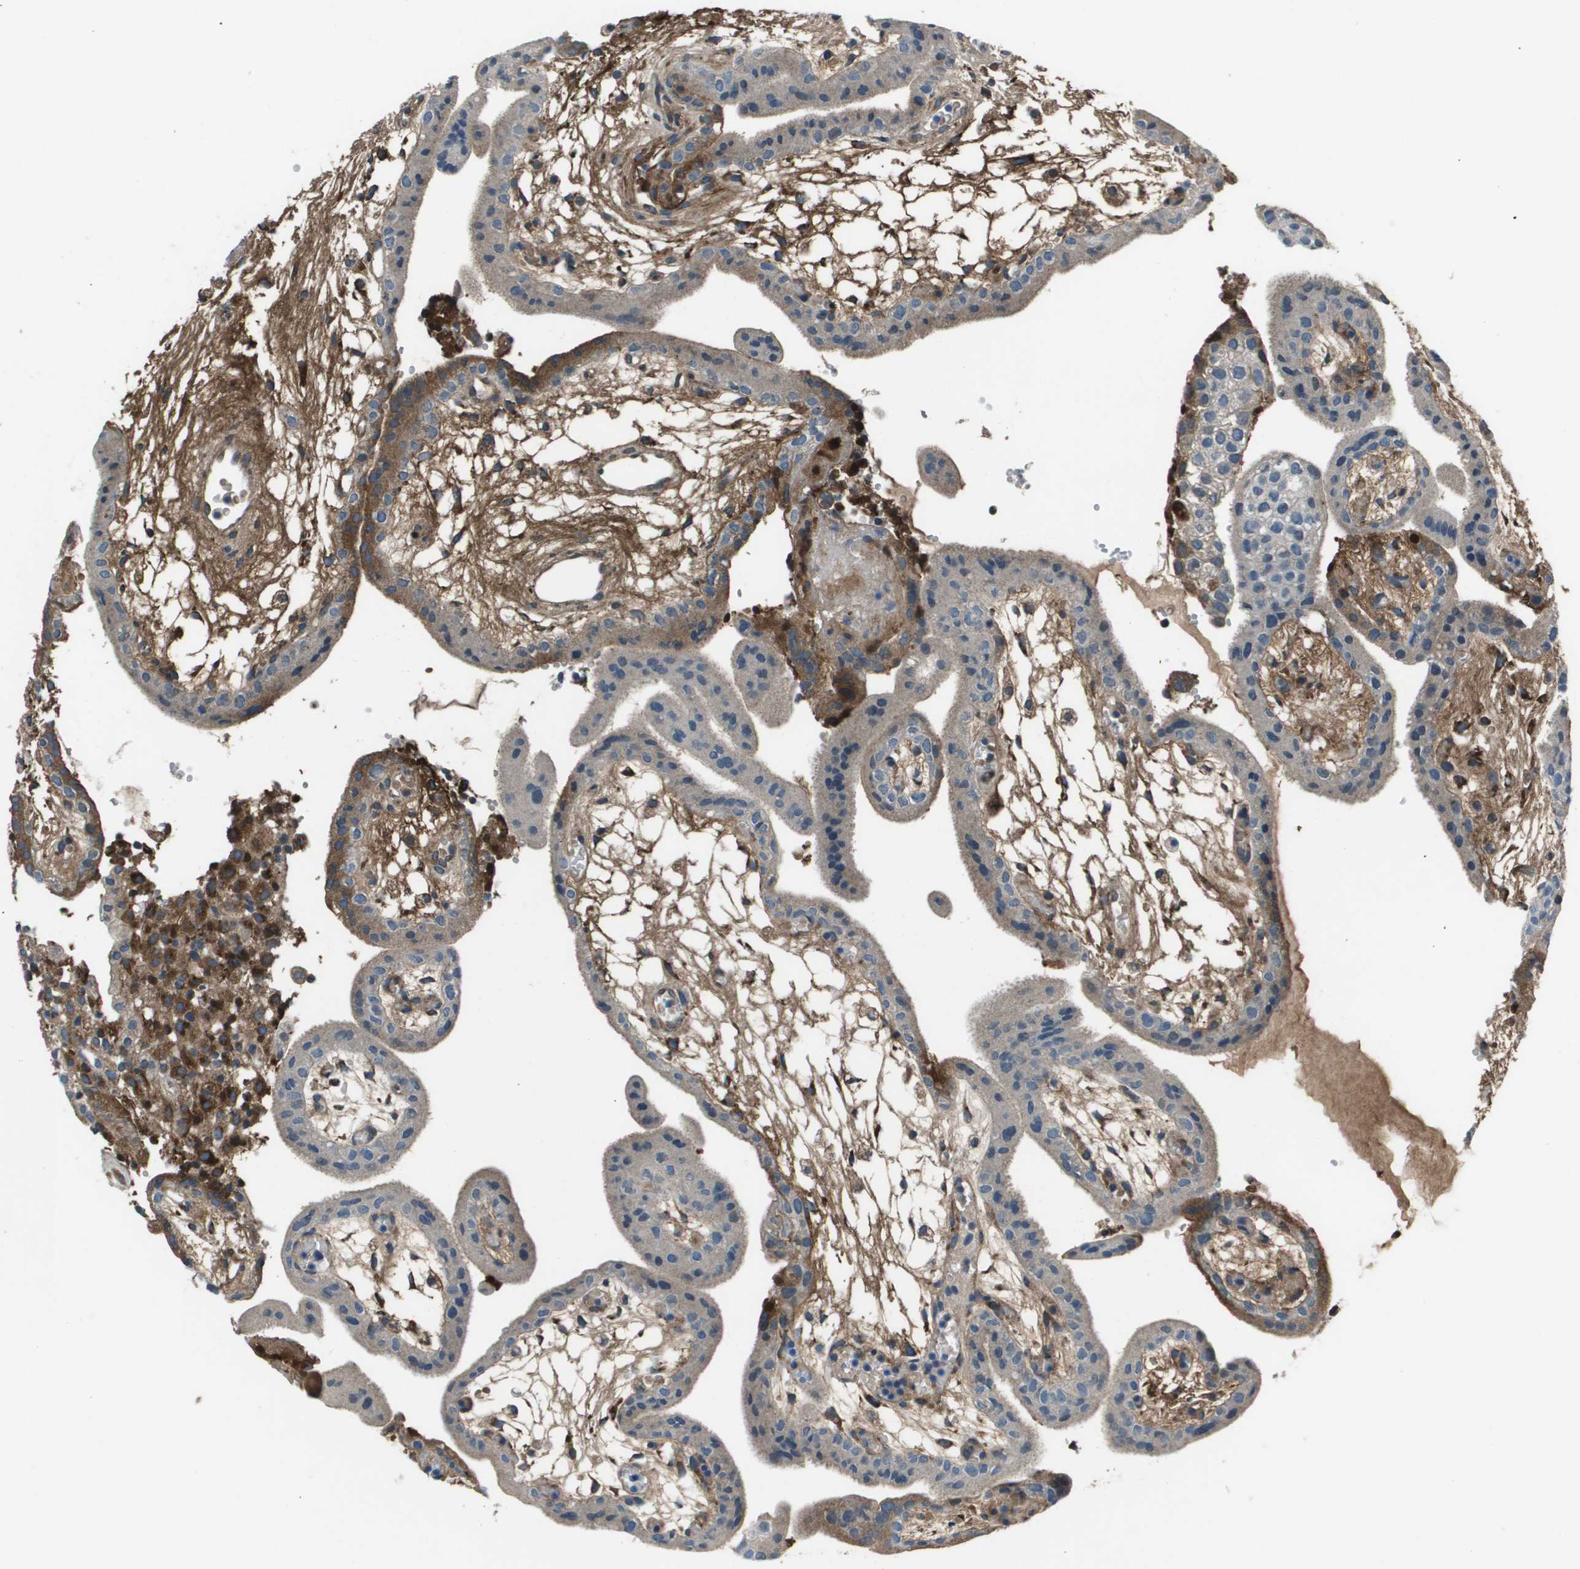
{"staining": {"intensity": "weak", "quantity": "25%-75%", "location": "cytoplasmic/membranous"}, "tissue": "placenta", "cell_type": "Trophoblastic cells", "image_type": "normal", "snomed": [{"axis": "morphology", "description": "Normal tissue, NOS"}, {"axis": "topography", "description": "Placenta"}], "caption": "The histopathology image displays a brown stain indicating the presence of a protein in the cytoplasmic/membranous of trophoblastic cells in placenta. (DAB IHC with brightfield microscopy, high magnification).", "gene": "PCOLCE", "patient": {"sex": "female", "age": 18}}